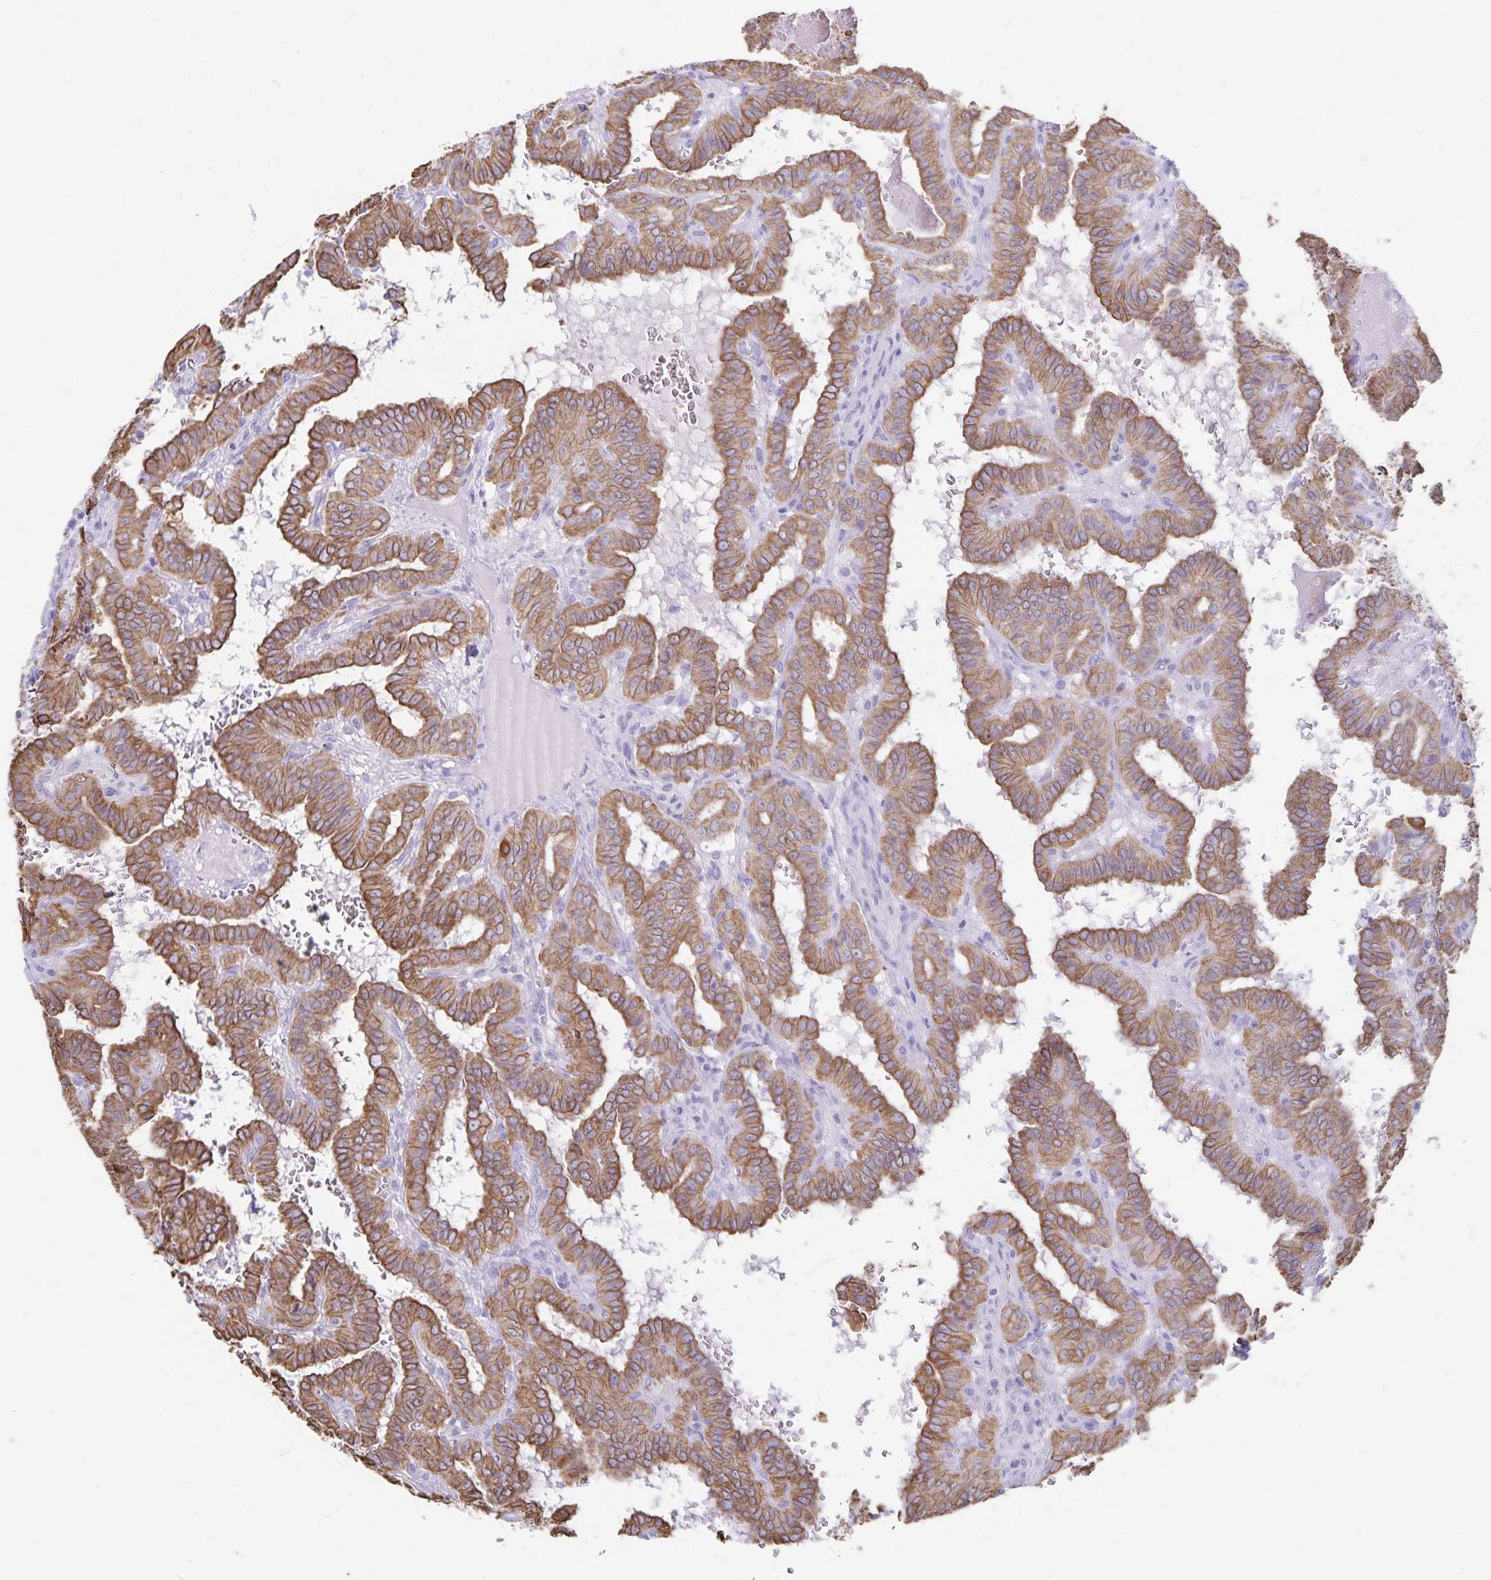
{"staining": {"intensity": "moderate", "quantity": ">75%", "location": "cytoplasmic/membranous"}, "tissue": "thyroid cancer", "cell_type": "Tumor cells", "image_type": "cancer", "snomed": [{"axis": "morphology", "description": "Papillary adenocarcinoma, NOS"}, {"axis": "topography", "description": "Thyroid gland"}], "caption": "Papillary adenocarcinoma (thyroid) stained with DAB (3,3'-diaminobenzidine) immunohistochemistry reveals medium levels of moderate cytoplasmic/membranous positivity in about >75% of tumor cells.", "gene": "GPBAR1", "patient": {"sex": "female", "age": 21}}